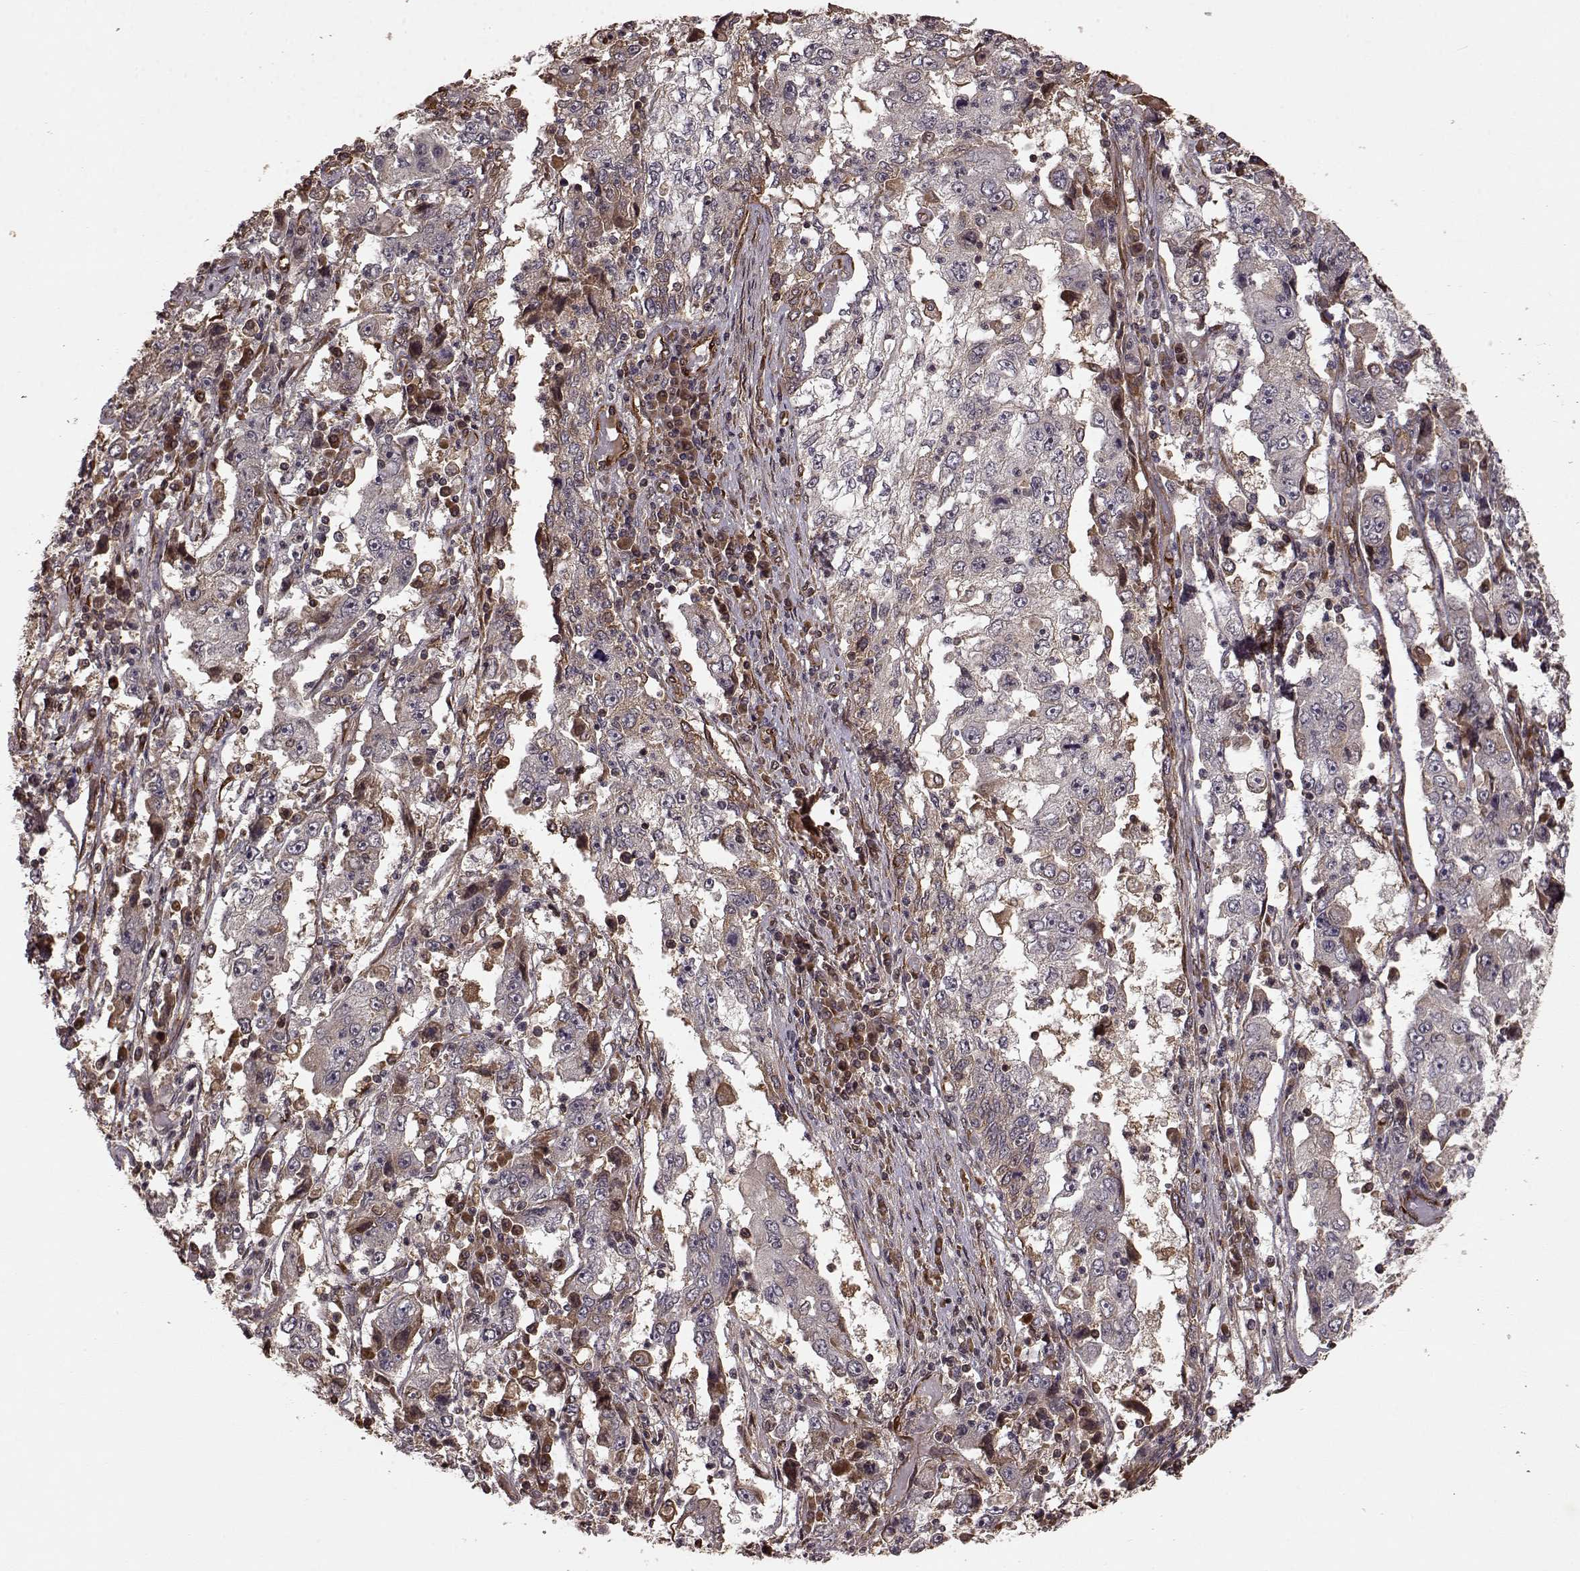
{"staining": {"intensity": "weak", "quantity": "<25%", "location": "cytoplasmic/membranous"}, "tissue": "cervical cancer", "cell_type": "Tumor cells", "image_type": "cancer", "snomed": [{"axis": "morphology", "description": "Squamous cell carcinoma, NOS"}, {"axis": "topography", "description": "Cervix"}], "caption": "Immunohistochemical staining of human cervical cancer reveals no significant staining in tumor cells. (DAB immunohistochemistry visualized using brightfield microscopy, high magnification).", "gene": "FSTL1", "patient": {"sex": "female", "age": 36}}